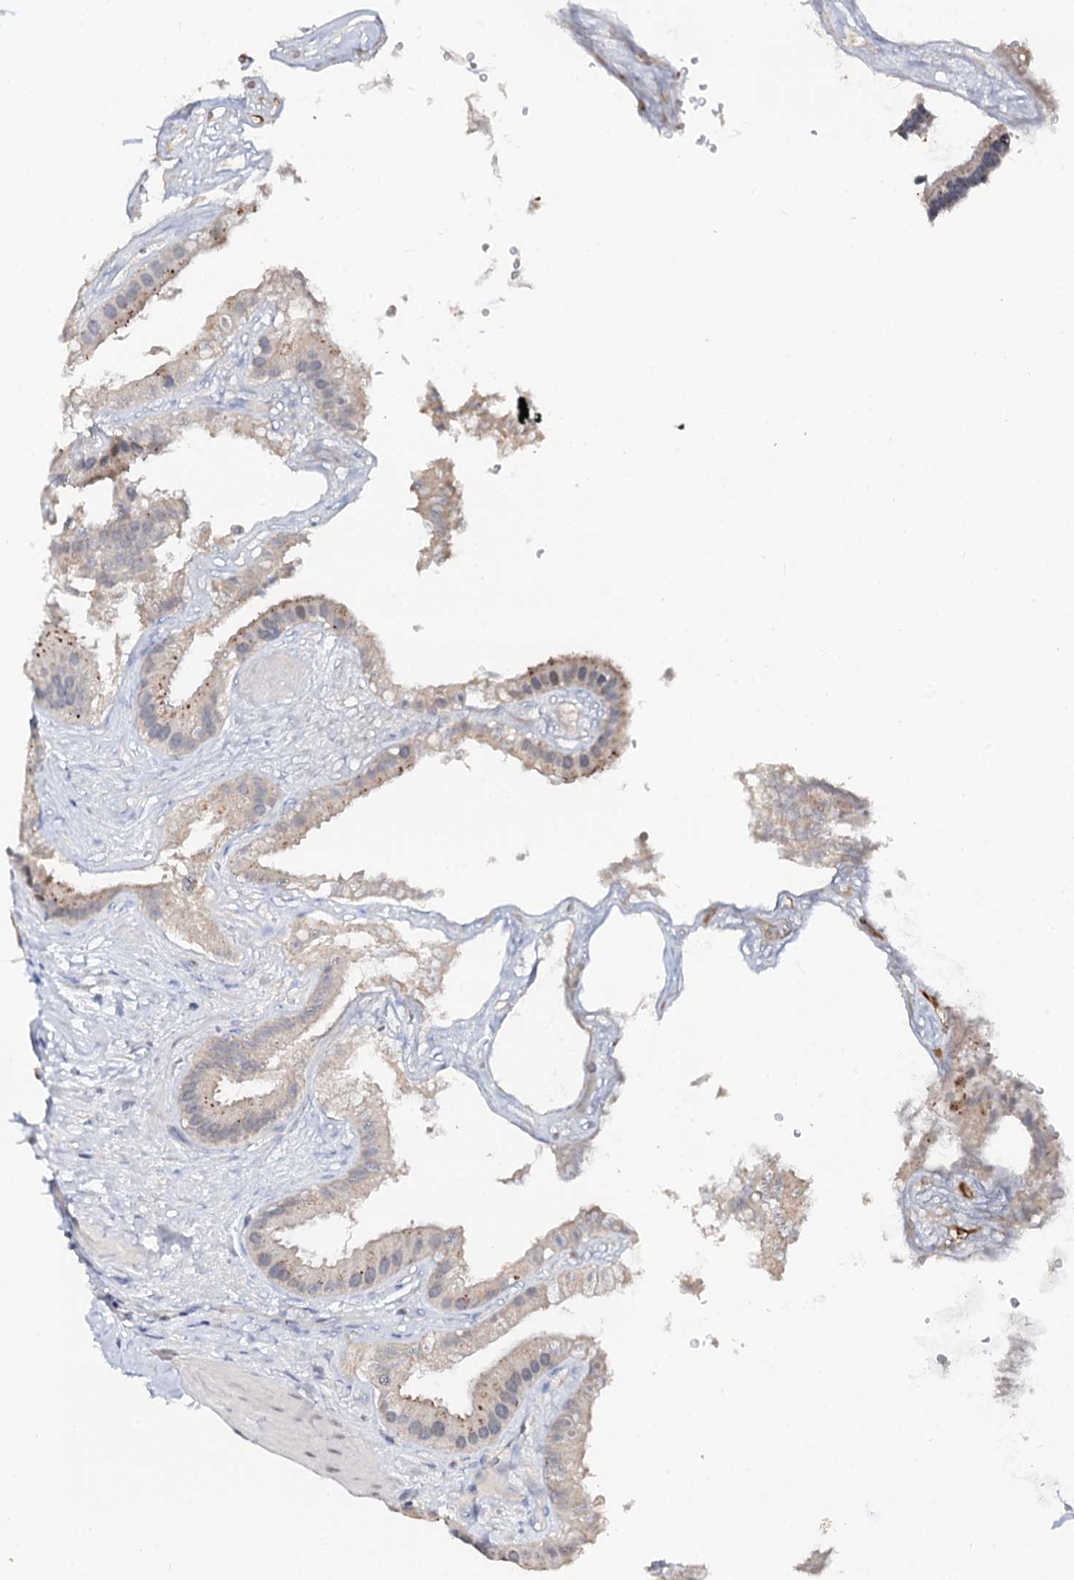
{"staining": {"intensity": "moderate", "quantity": "<25%", "location": "cytoplasmic/membranous"}, "tissue": "gallbladder", "cell_type": "Glandular cells", "image_type": "normal", "snomed": [{"axis": "morphology", "description": "Normal tissue, NOS"}, {"axis": "topography", "description": "Gallbladder"}], "caption": "DAB immunohistochemical staining of benign gallbladder exhibits moderate cytoplasmic/membranous protein staining in about <25% of glandular cells.", "gene": "NALF1", "patient": {"sex": "male", "age": 55}}